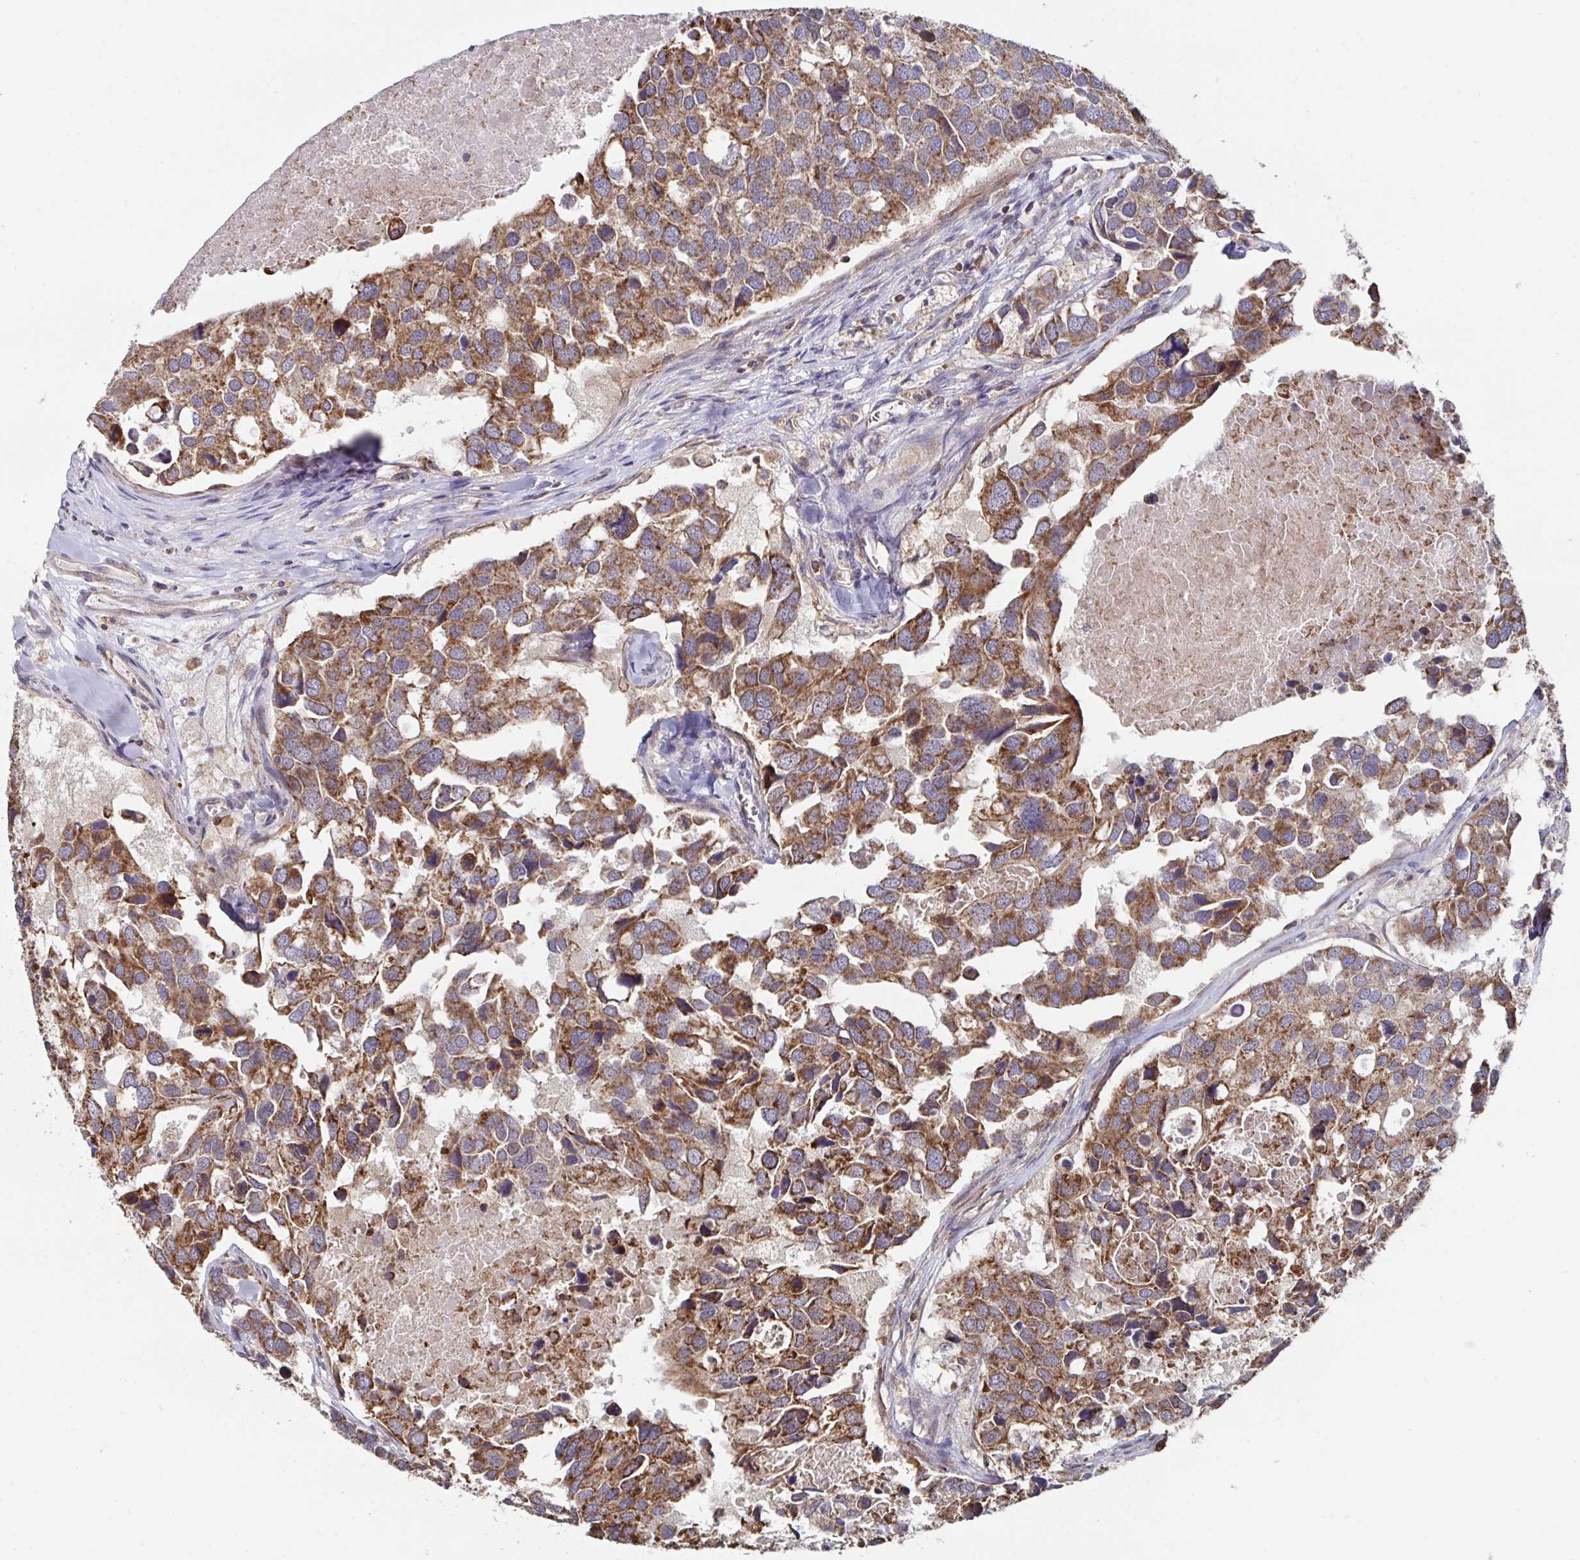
{"staining": {"intensity": "moderate", "quantity": ">75%", "location": "cytoplasmic/membranous"}, "tissue": "breast cancer", "cell_type": "Tumor cells", "image_type": "cancer", "snomed": [{"axis": "morphology", "description": "Duct carcinoma"}, {"axis": "topography", "description": "Breast"}], "caption": "Immunohistochemical staining of human breast cancer reveals medium levels of moderate cytoplasmic/membranous positivity in approximately >75% of tumor cells.", "gene": "DZANK1", "patient": {"sex": "female", "age": 83}}